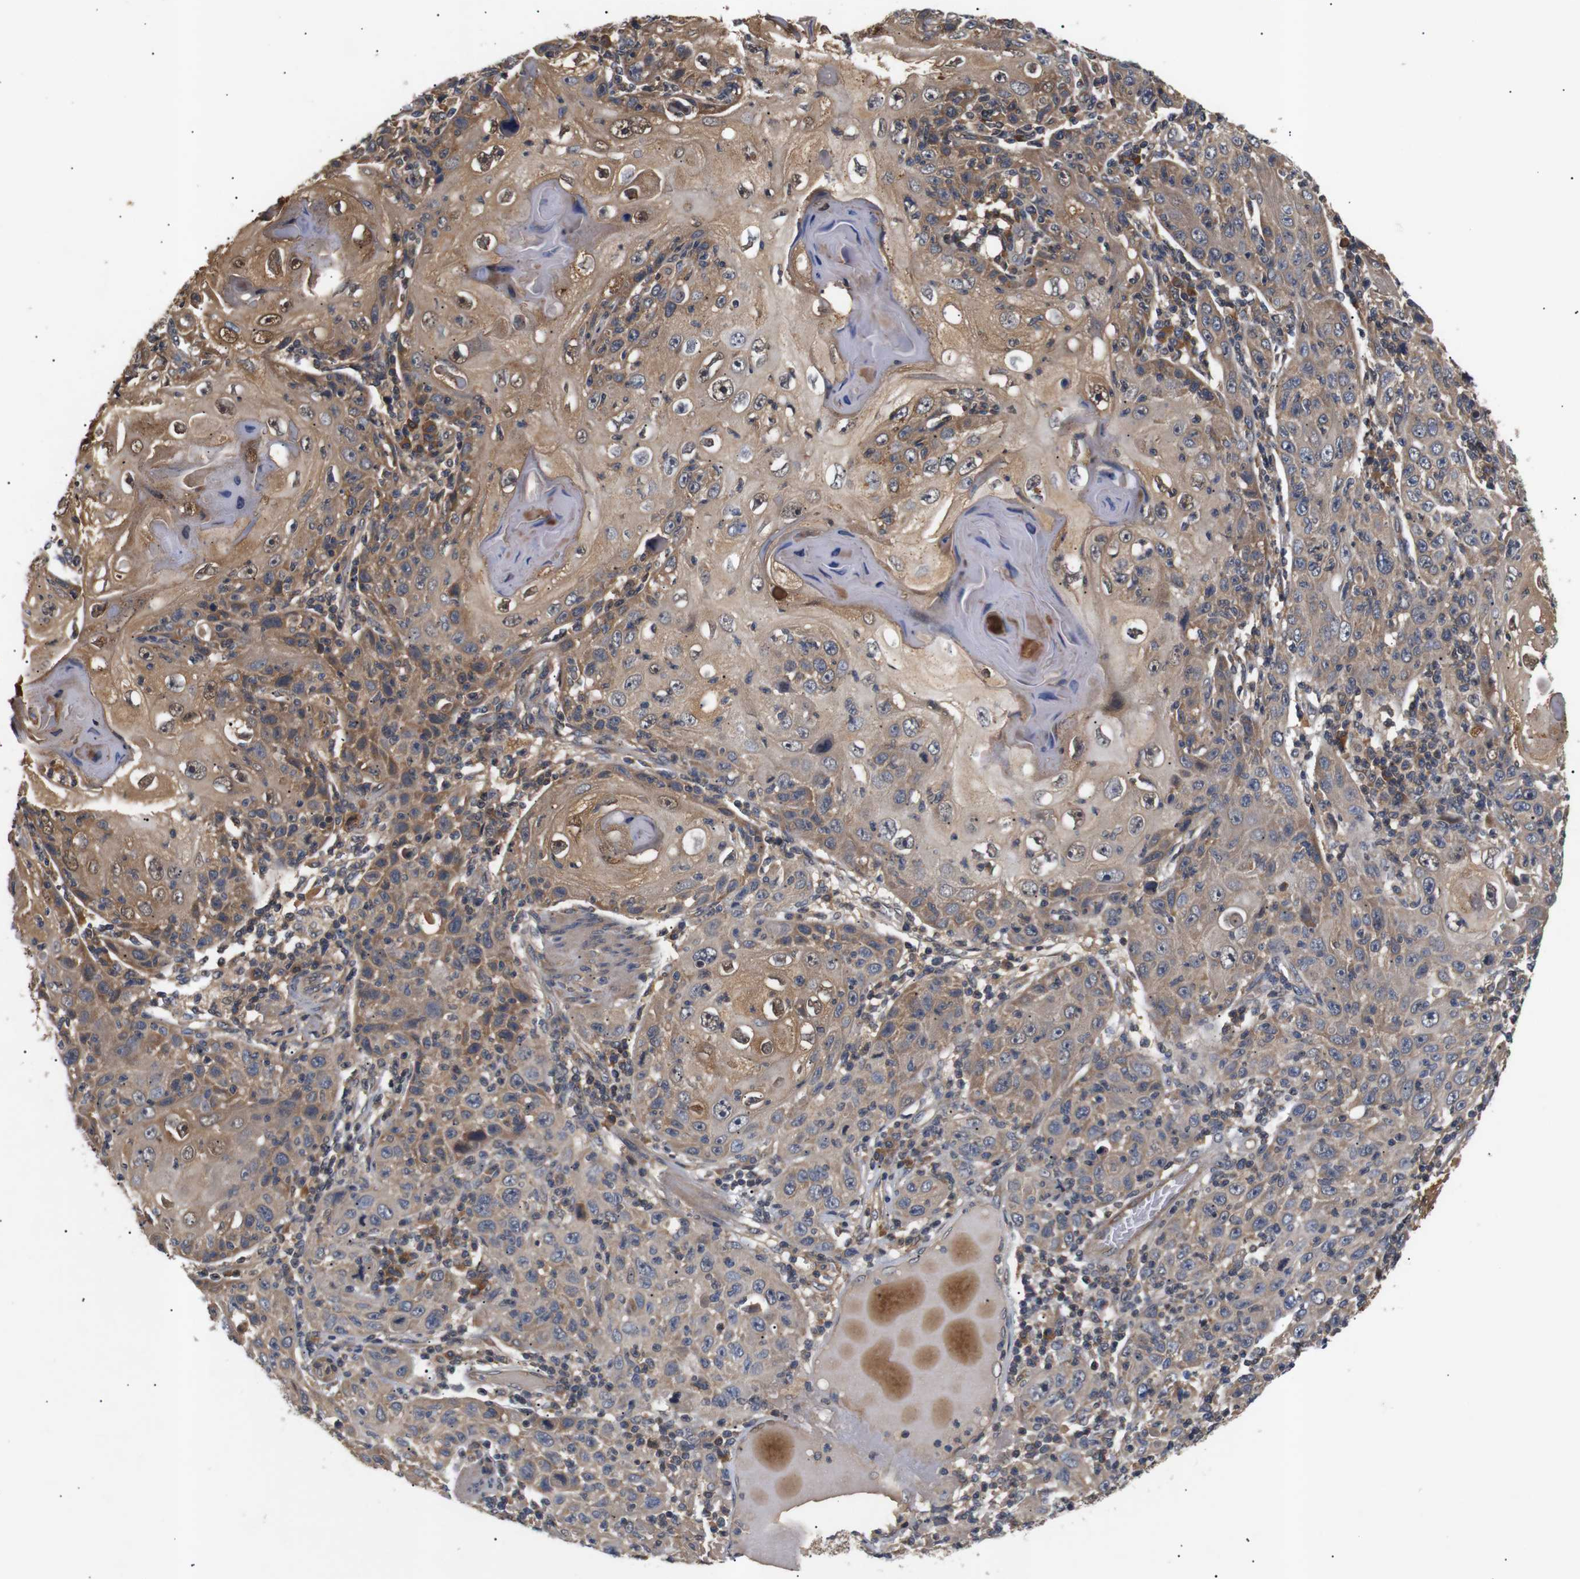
{"staining": {"intensity": "moderate", "quantity": ">75%", "location": "cytoplasmic/membranous"}, "tissue": "skin cancer", "cell_type": "Tumor cells", "image_type": "cancer", "snomed": [{"axis": "morphology", "description": "Squamous cell carcinoma, NOS"}, {"axis": "topography", "description": "Skin"}], "caption": "Squamous cell carcinoma (skin) was stained to show a protein in brown. There is medium levels of moderate cytoplasmic/membranous expression in approximately >75% of tumor cells.", "gene": "RIPK1", "patient": {"sex": "female", "age": 88}}